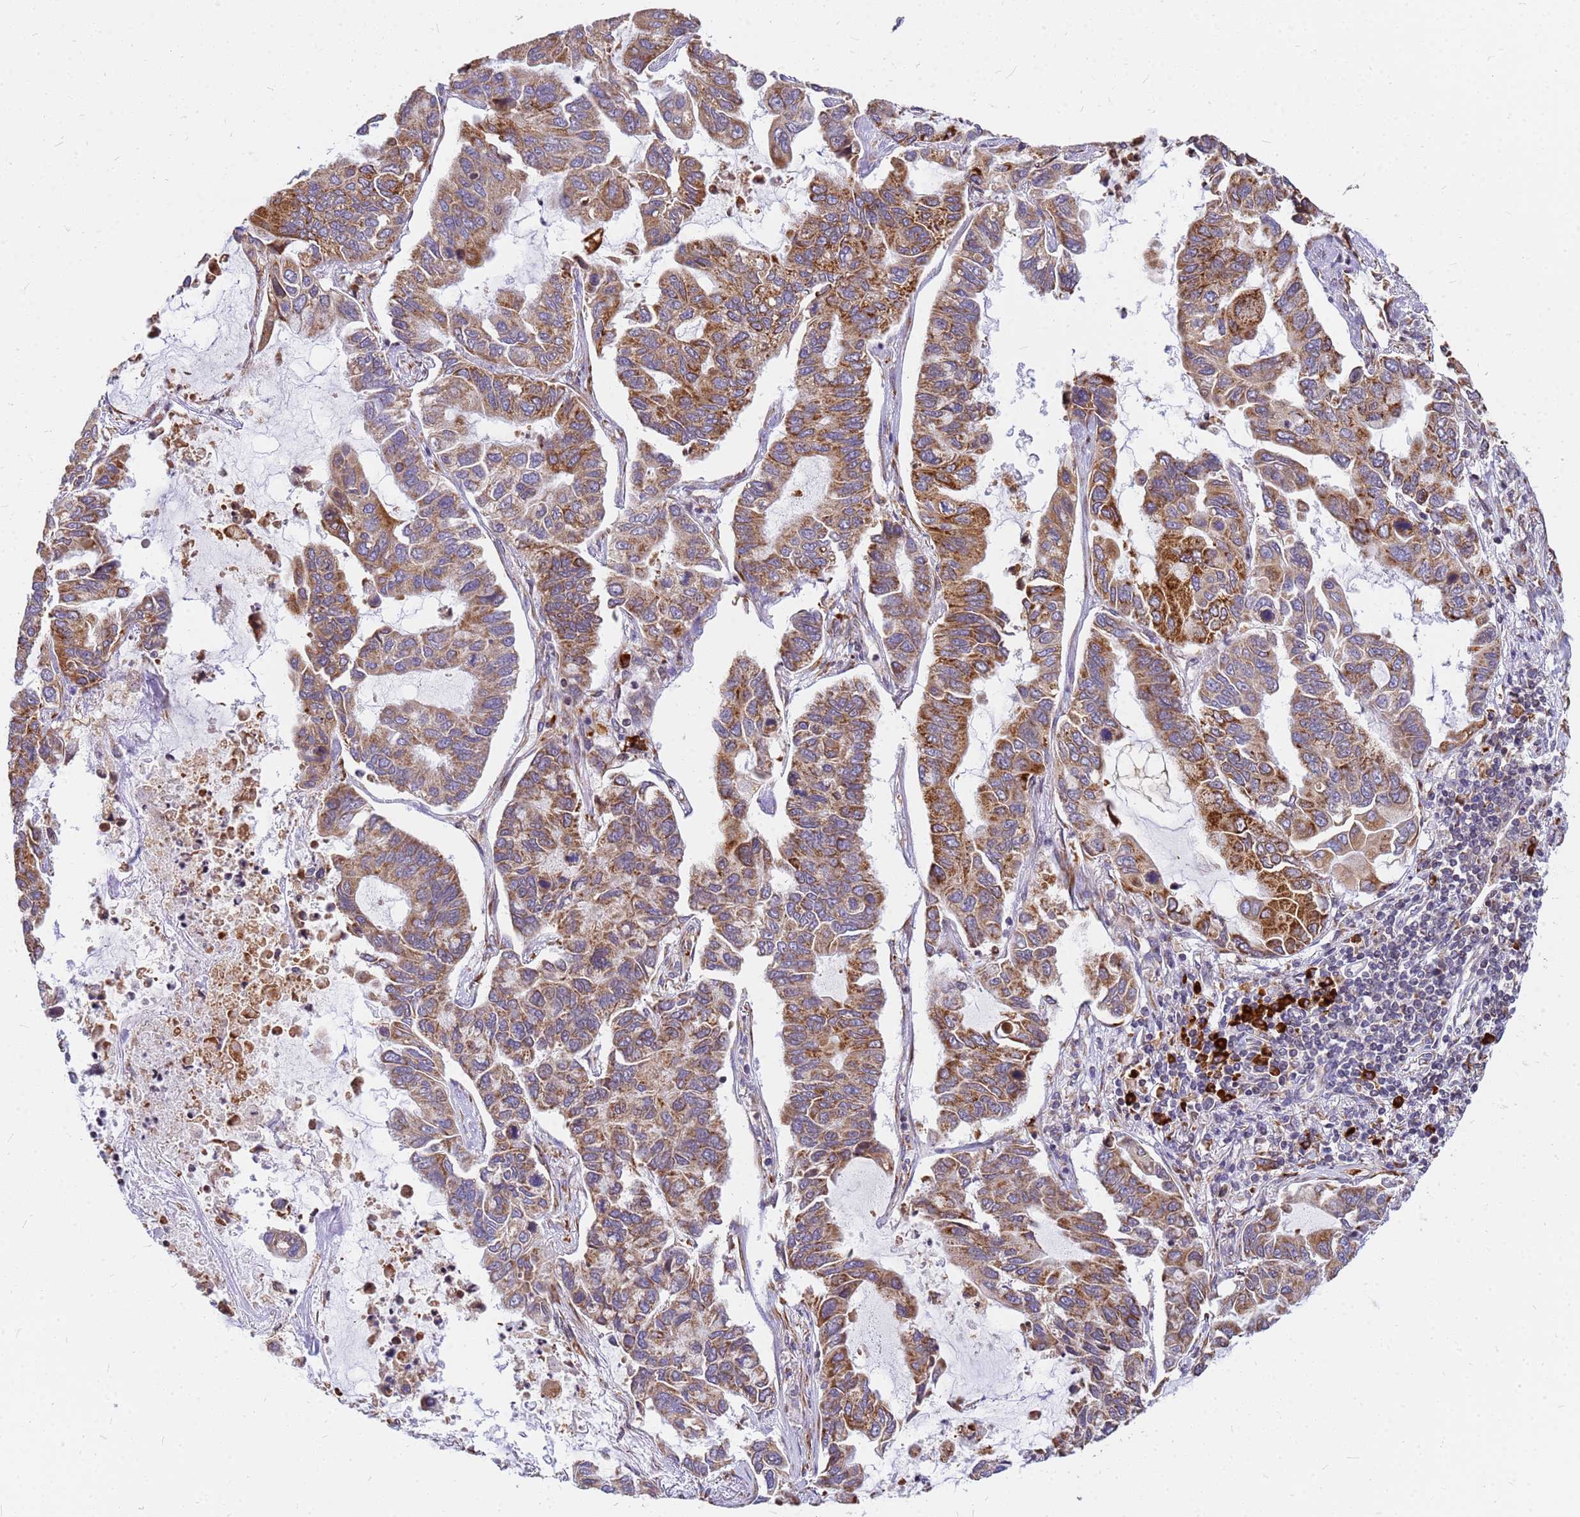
{"staining": {"intensity": "moderate", "quantity": "25%-75%", "location": "cytoplasmic/membranous"}, "tissue": "lung cancer", "cell_type": "Tumor cells", "image_type": "cancer", "snomed": [{"axis": "morphology", "description": "Adenocarcinoma, NOS"}, {"axis": "topography", "description": "Lung"}], "caption": "This is a histology image of IHC staining of lung adenocarcinoma, which shows moderate staining in the cytoplasmic/membranous of tumor cells.", "gene": "SSR4", "patient": {"sex": "male", "age": 64}}